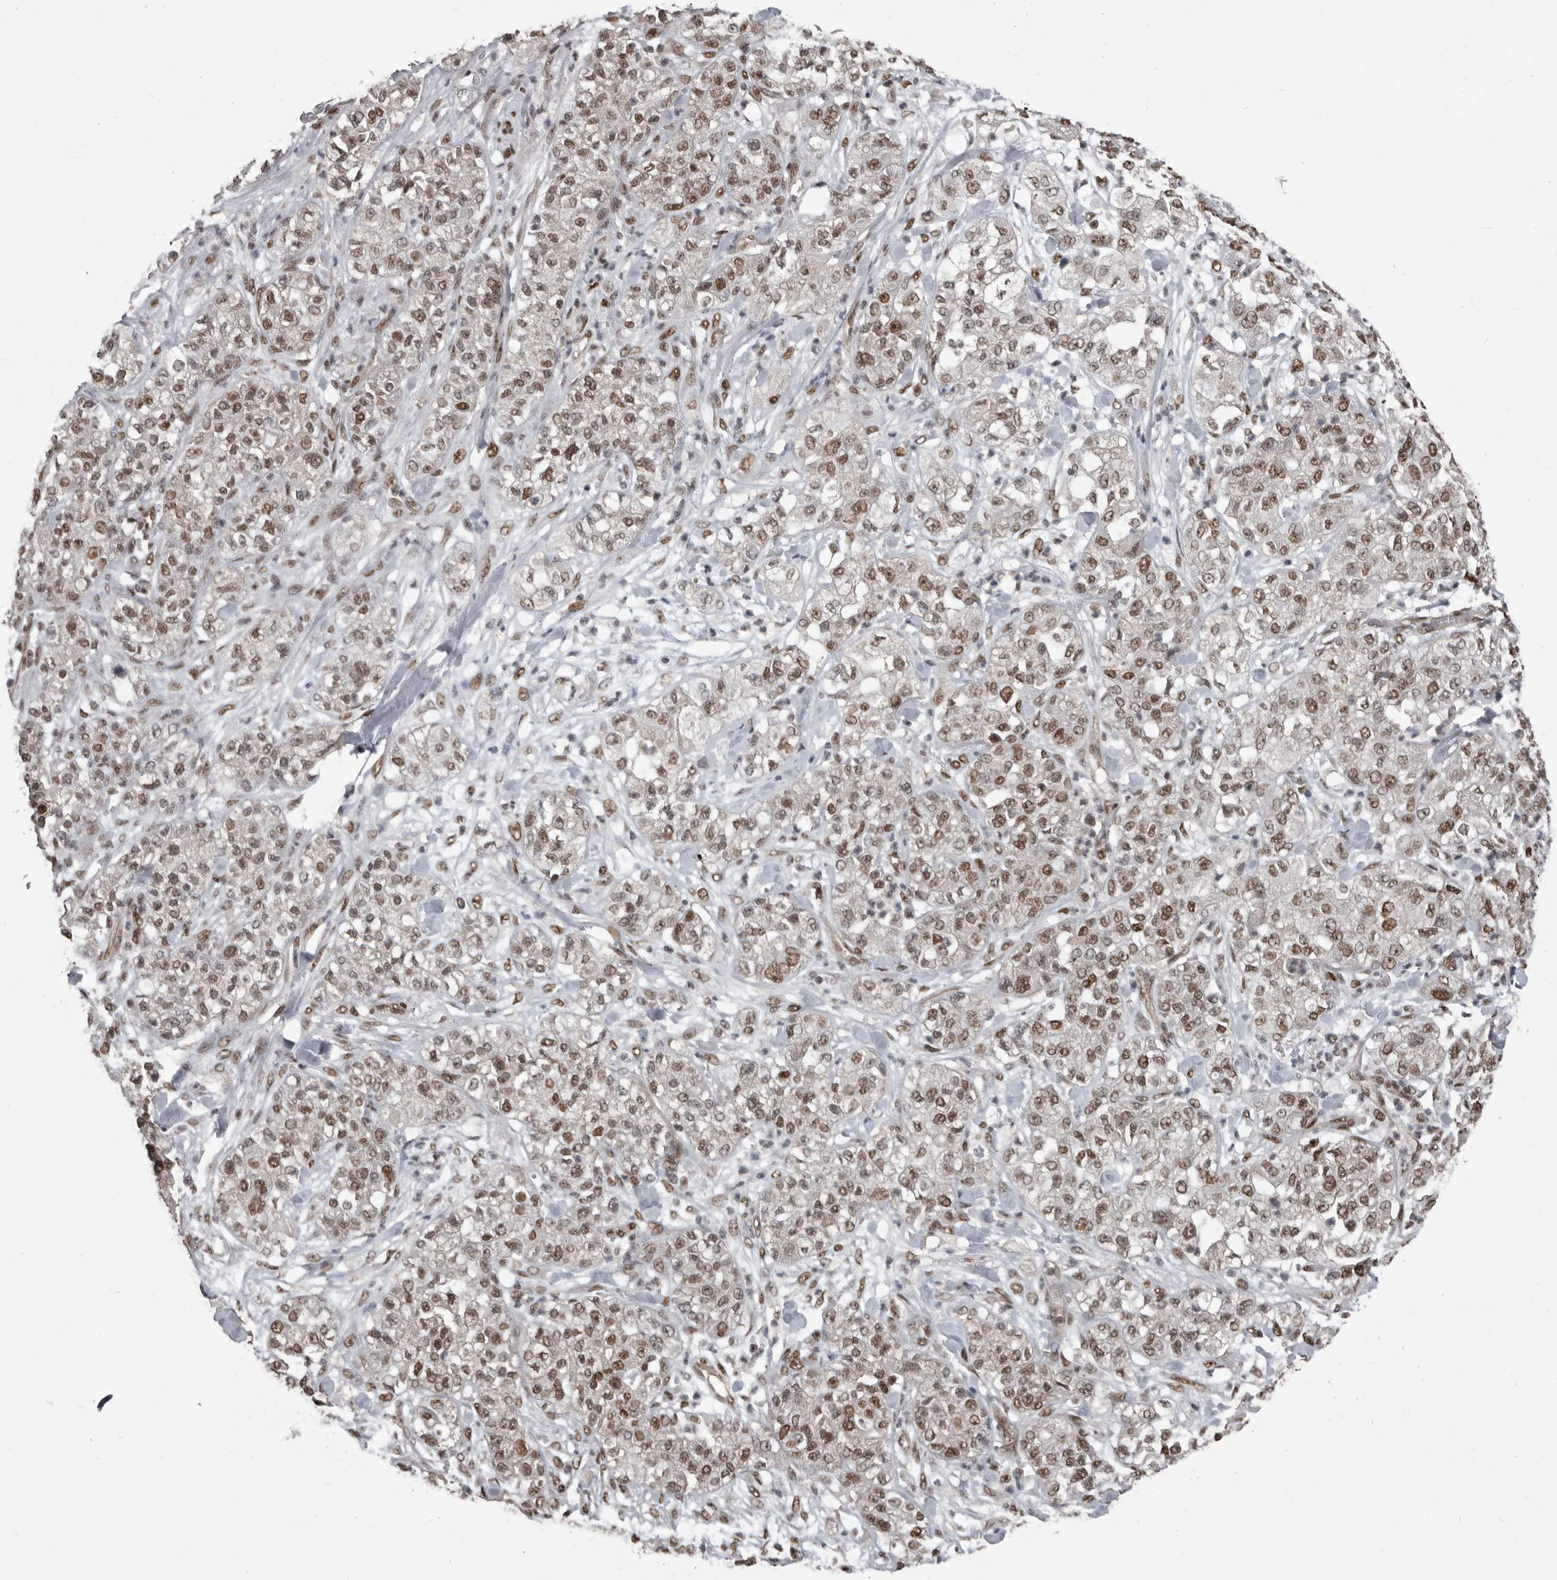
{"staining": {"intensity": "moderate", "quantity": ">75%", "location": "nuclear"}, "tissue": "pancreatic cancer", "cell_type": "Tumor cells", "image_type": "cancer", "snomed": [{"axis": "morphology", "description": "Adenocarcinoma, NOS"}, {"axis": "topography", "description": "Pancreas"}], "caption": "The photomicrograph shows immunohistochemical staining of pancreatic cancer. There is moderate nuclear positivity is appreciated in about >75% of tumor cells.", "gene": "CHD1L", "patient": {"sex": "female", "age": 78}}